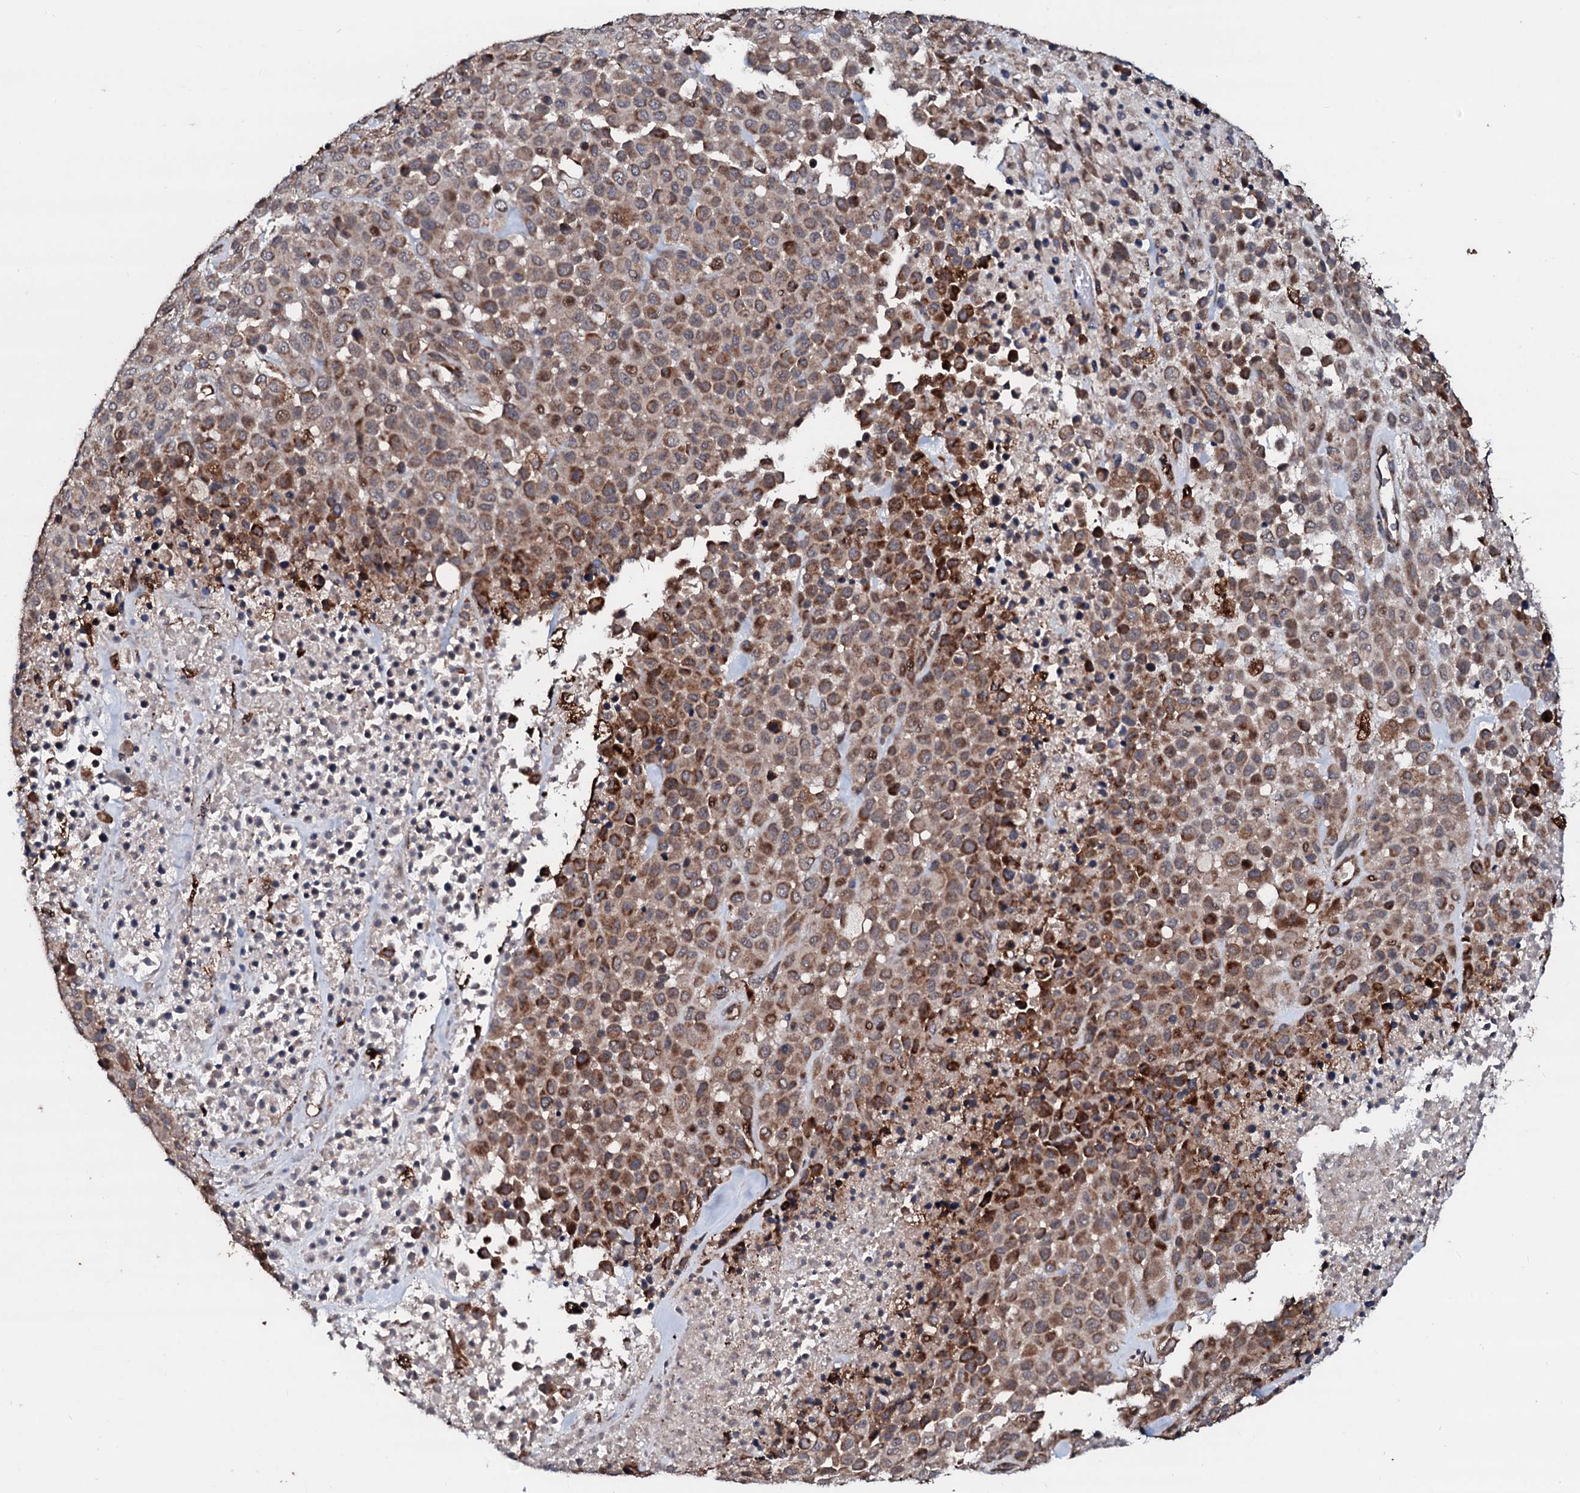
{"staining": {"intensity": "moderate", "quantity": ">75%", "location": "cytoplasmic/membranous"}, "tissue": "melanoma", "cell_type": "Tumor cells", "image_type": "cancer", "snomed": [{"axis": "morphology", "description": "Malignant melanoma, Metastatic site"}, {"axis": "topography", "description": "Skin"}], "caption": "Protein expression by immunohistochemistry exhibits moderate cytoplasmic/membranous positivity in about >75% of tumor cells in melanoma. The staining was performed using DAB (3,3'-diaminobenzidine), with brown indicating positive protein expression. Nuclei are stained blue with hematoxylin.", "gene": "SDHAF2", "patient": {"sex": "female", "age": 81}}